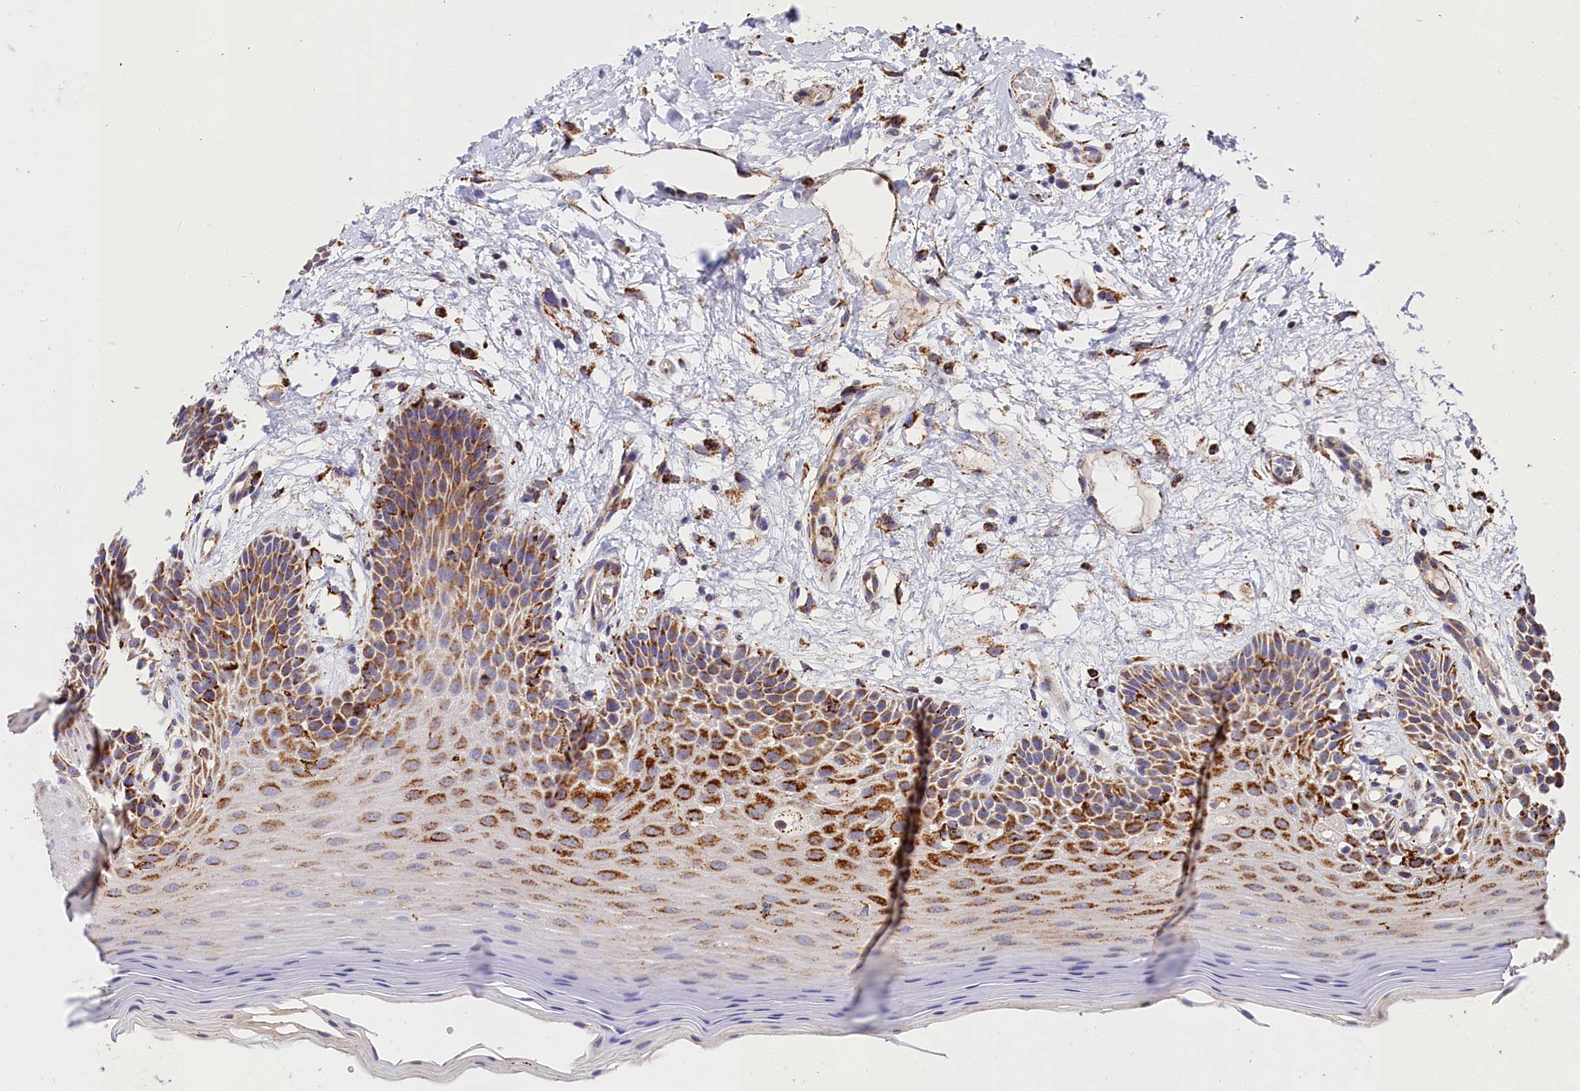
{"staining": {"intensity": "strong", "quantity": ">75%", "location": "cytoplasmic/membranous"}, "tissue": "oral mucosa", "cell_type": "Squamous epithelial cells", "image_type": "normal", "snomed": [{"axis": "morphology", "description": "Normal tissue, NOS"}, {"axis": "topography", "description": "Oral tissue"}, {"axis": "topography", "description": "Tounge, NOS"}], "caption": "Protein expression analysis of benign oral mucosa demonstrates strong cytoplasmic/membranous staining in approximately >75% of squamous epithelial cells.", "gene": "AKTIP", "patient": {"sex": "male", "age": 47}}